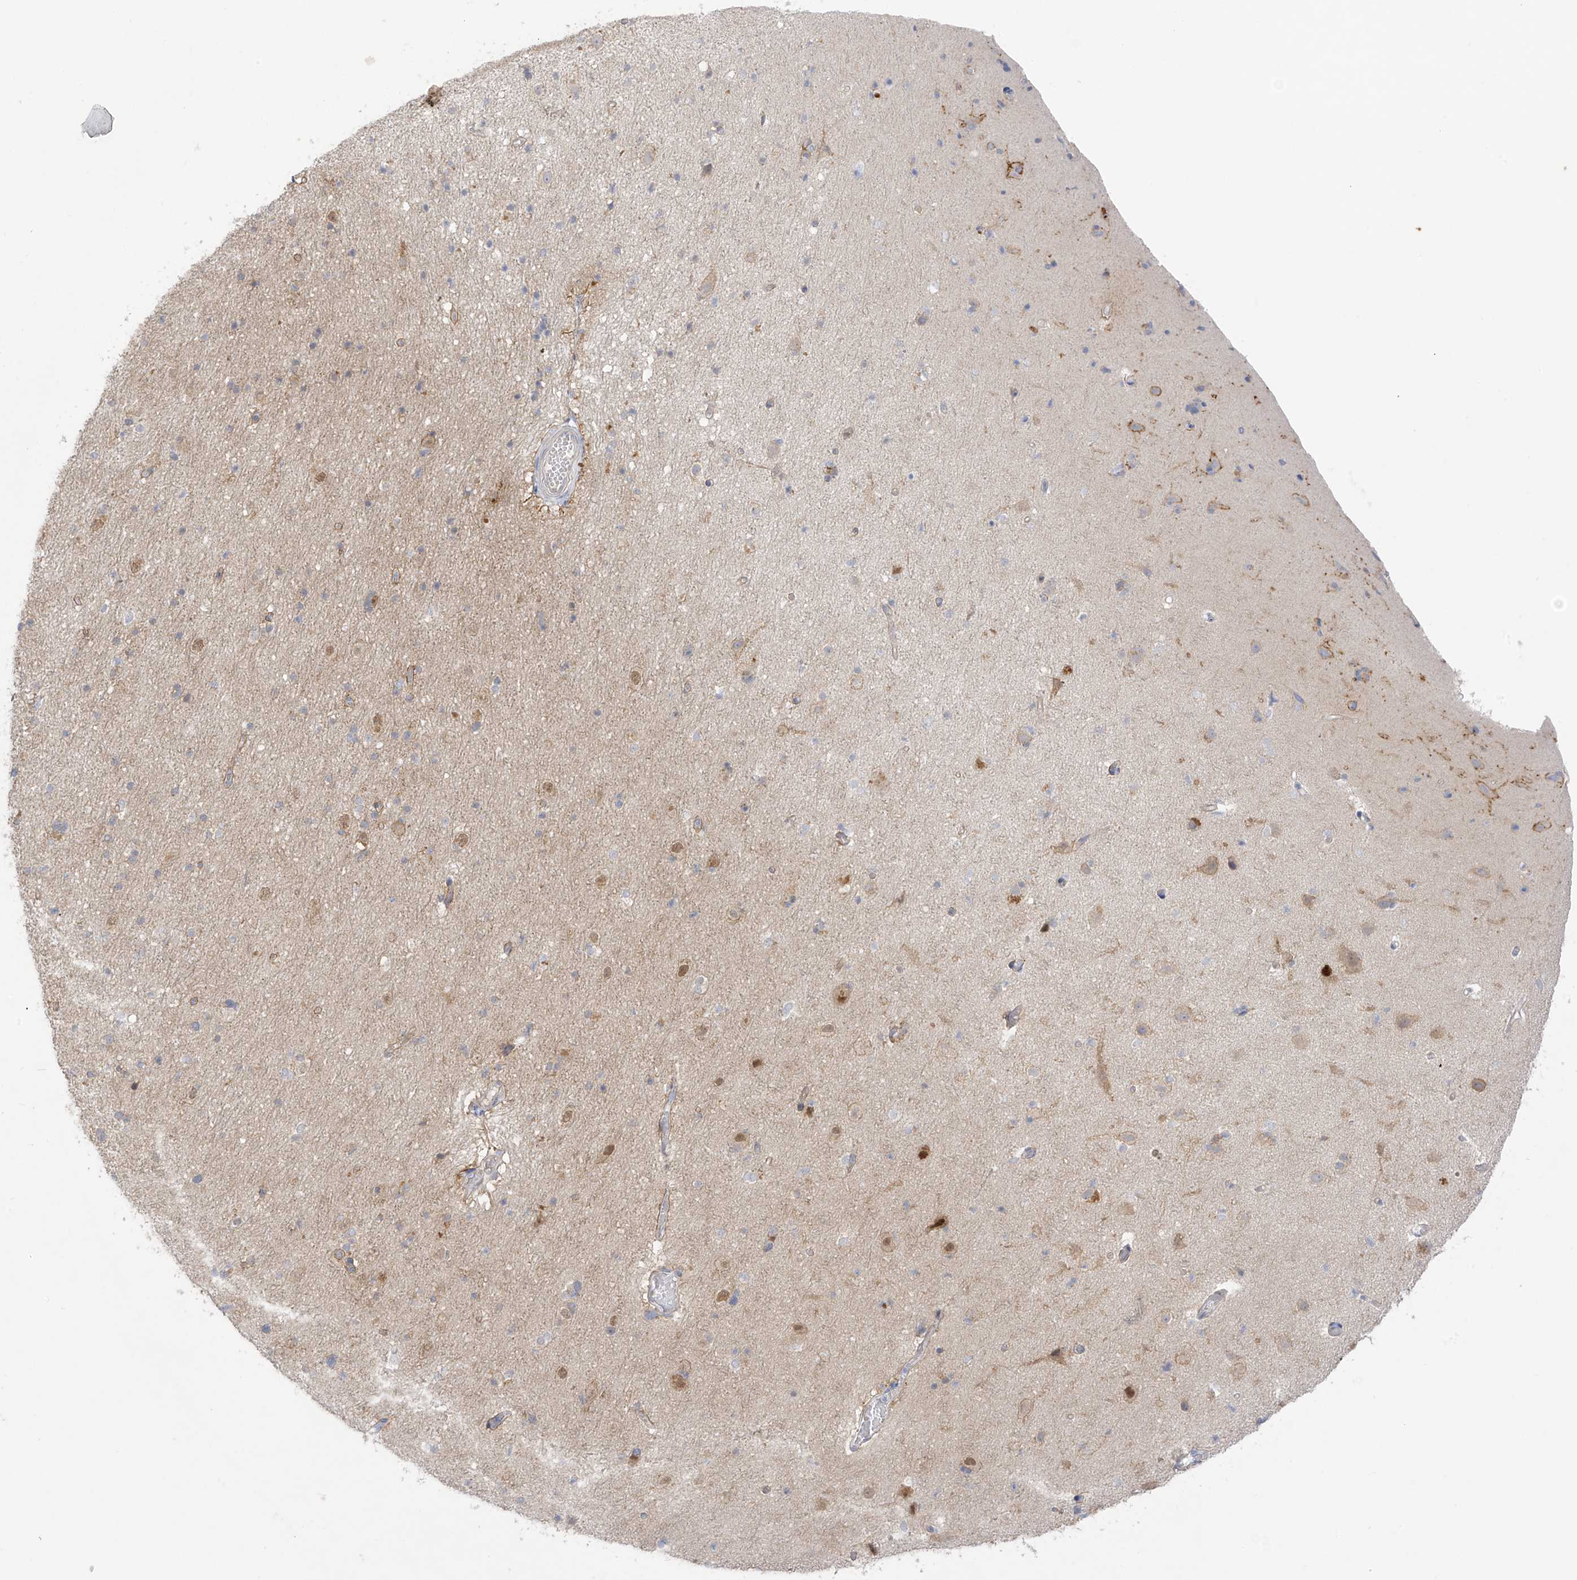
{"staining": {"intensity": "weak", "quantity": "25%-75%", "location": "cytoplasmic/membranous"}, "tissue": "cerebral cortex", "cell_type": "Endothelial cells", "image_type": "normal", "snomed": [{"axis": "morphology", "description": "Normal tissue, NOS"}, {"axis": "topography", "description": "Cerebral cortex"}], "caption": "Cerebral cortex was stained to show a protein in brown. There is low levels of weak cytoplasmic/membranous expression in about 25%-75% of endothelial cells. (IHC, brightfield microscopy, high magnification).", "gene": "EIPR1", "patient": {"sex": "male", "age": 34}}